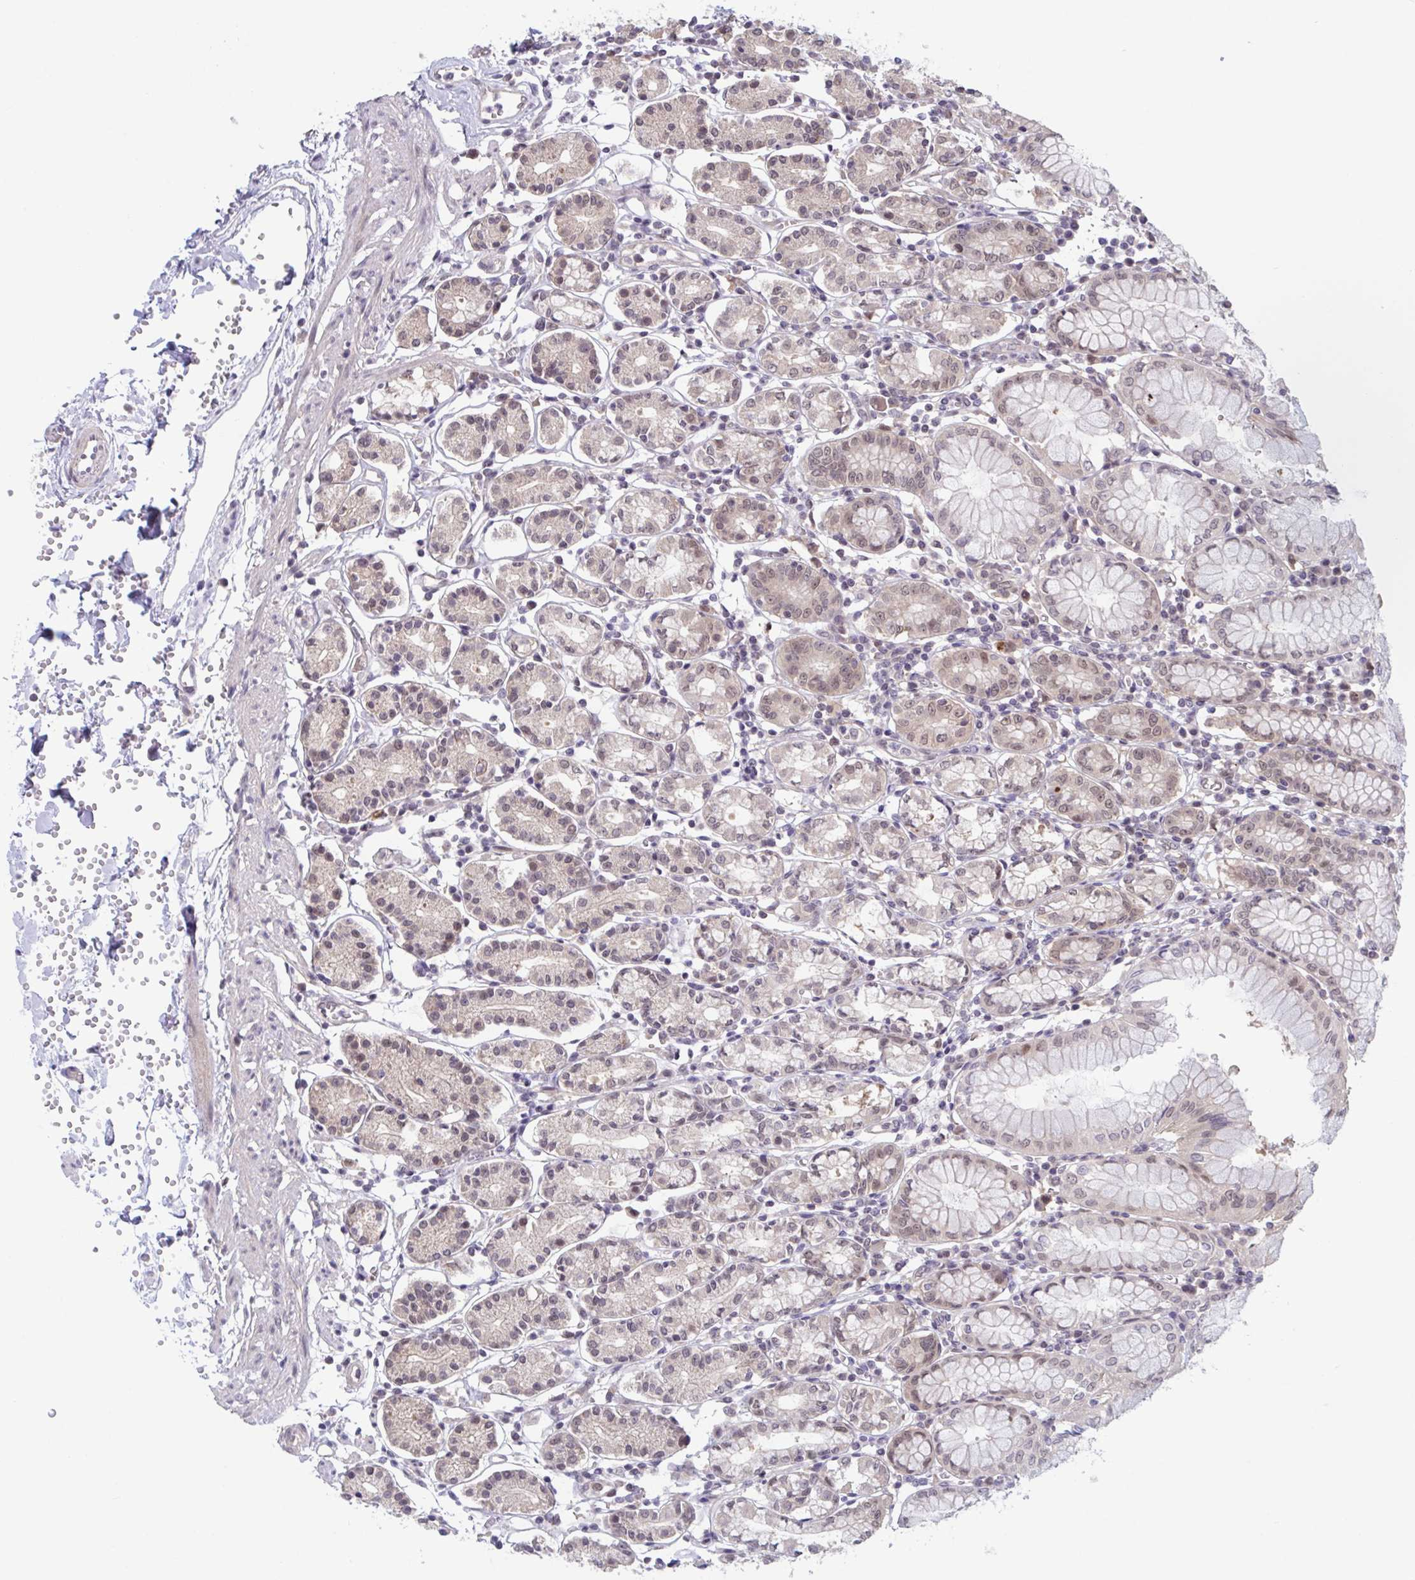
{"staining": {"intensity": "moderate", "quantity": "<25%", "location": "nuclear"}, "tissue": "stomach", "cell_type": "Glandular cells", "image_type": "normal", "snomed": [{"axis": "morphology", "description": "Normal tissue, NOS"}, {"axis": "topography", "description": "Stomach"}], "caption": "Glandular cells reveal low levels of moderate nuclear positivity in about <25% of cells in unremarkable stomach. The staining is performed using DAB brown chromogen to label protein expression. The nuclei are counter-stained blue using hematoxylin.", "gene": "RIOK1", "patient": {"sex": "female", "age": 62}}